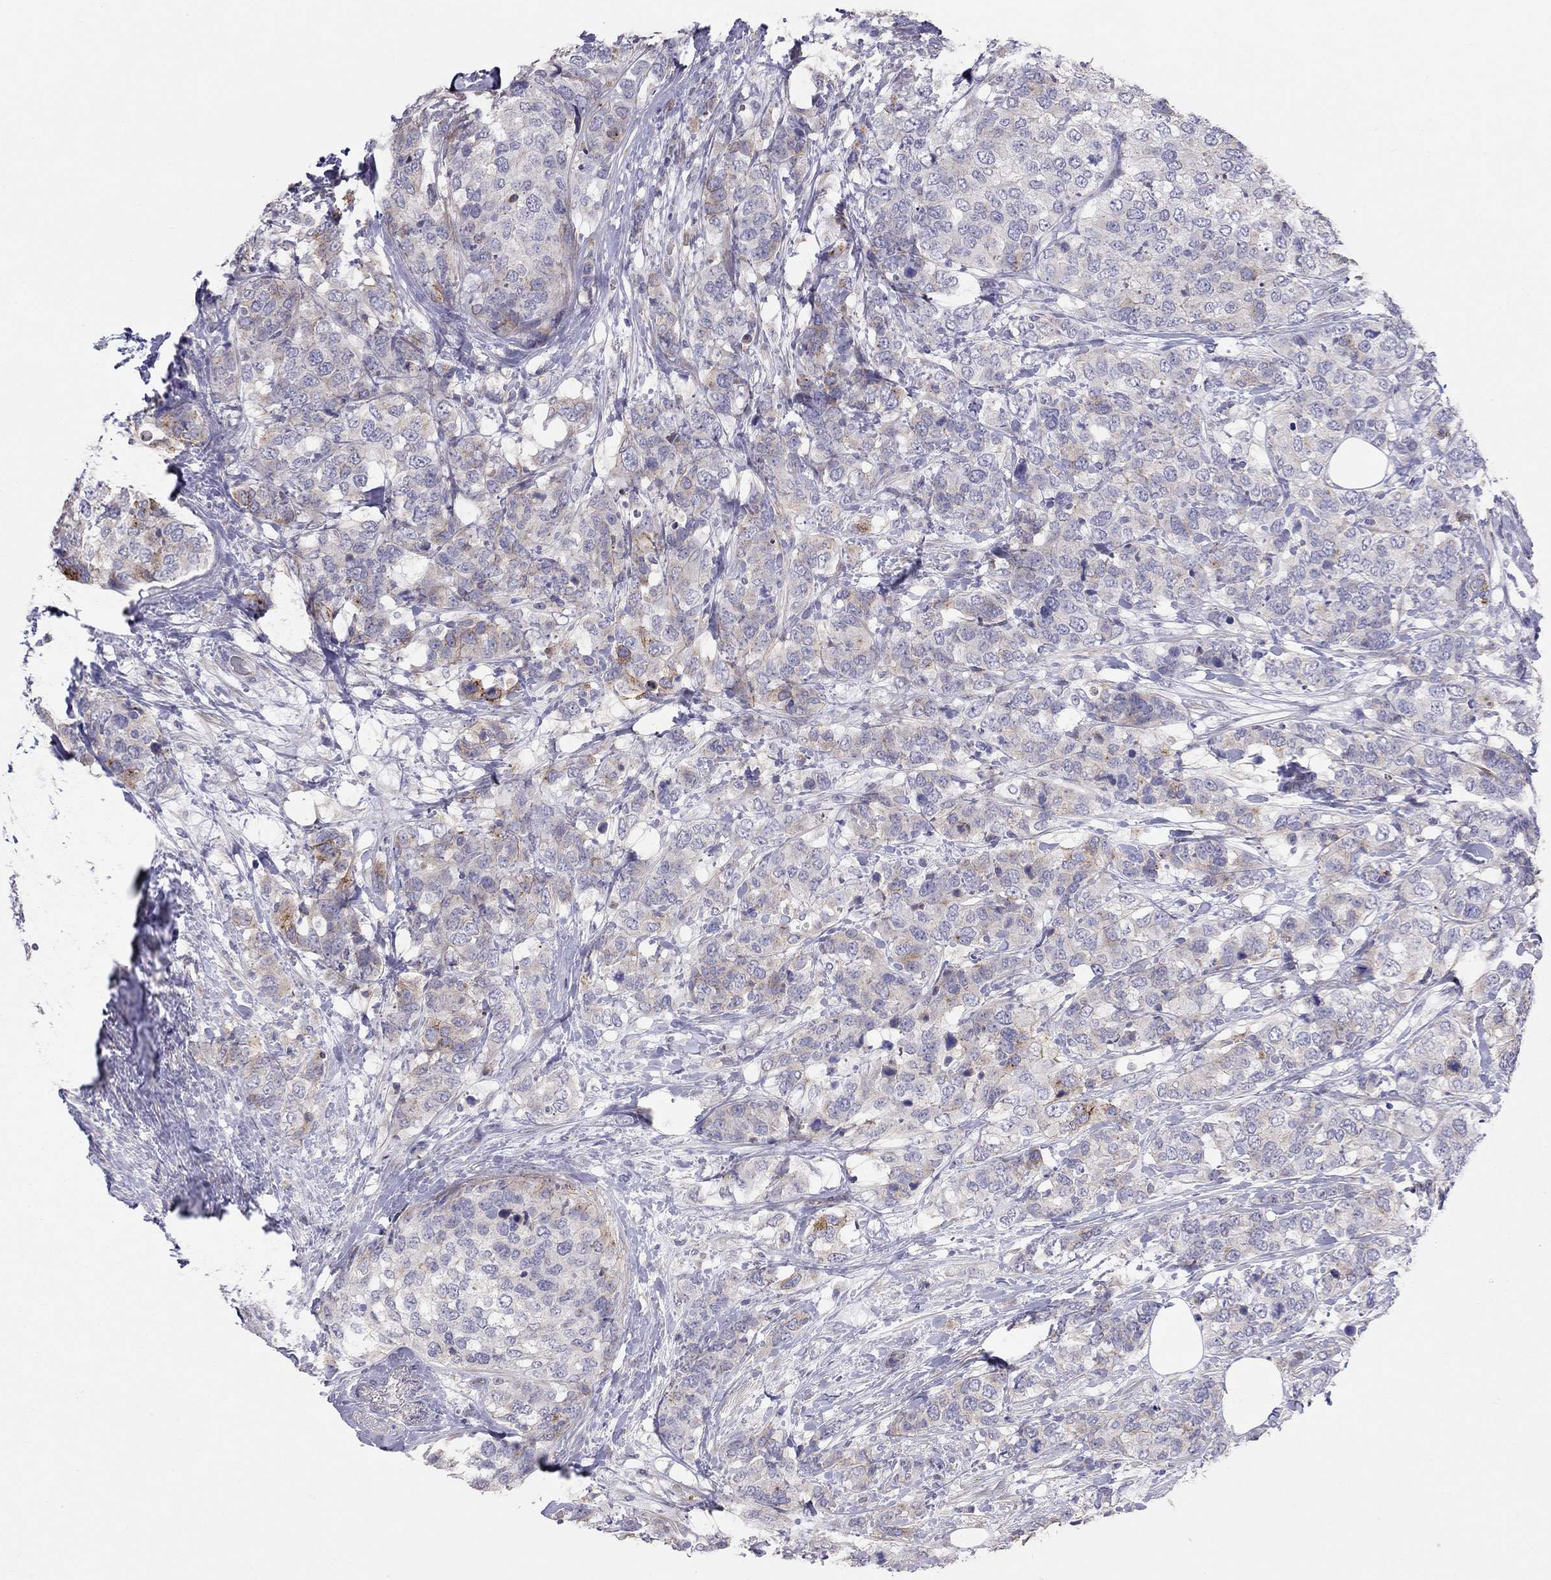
{"staining": {"intensity": "weak", "quantity": "<25%", "location": "cytoplasmic/membranous"}, "tissue": "breast cancer", "cell_type": "Tumor cells", "image_type": "cancer", "snomed": [{"axis": "morphology", "description": "Lobular carcinoma"}, {"axis": "topography", "description": "Breast"}], "caption": "Tumor cells are negative for brown protein staining in lobular carcinoma (breast).", "gene": "SYTL2", "patient": {"sex": "female", "age": 59}}